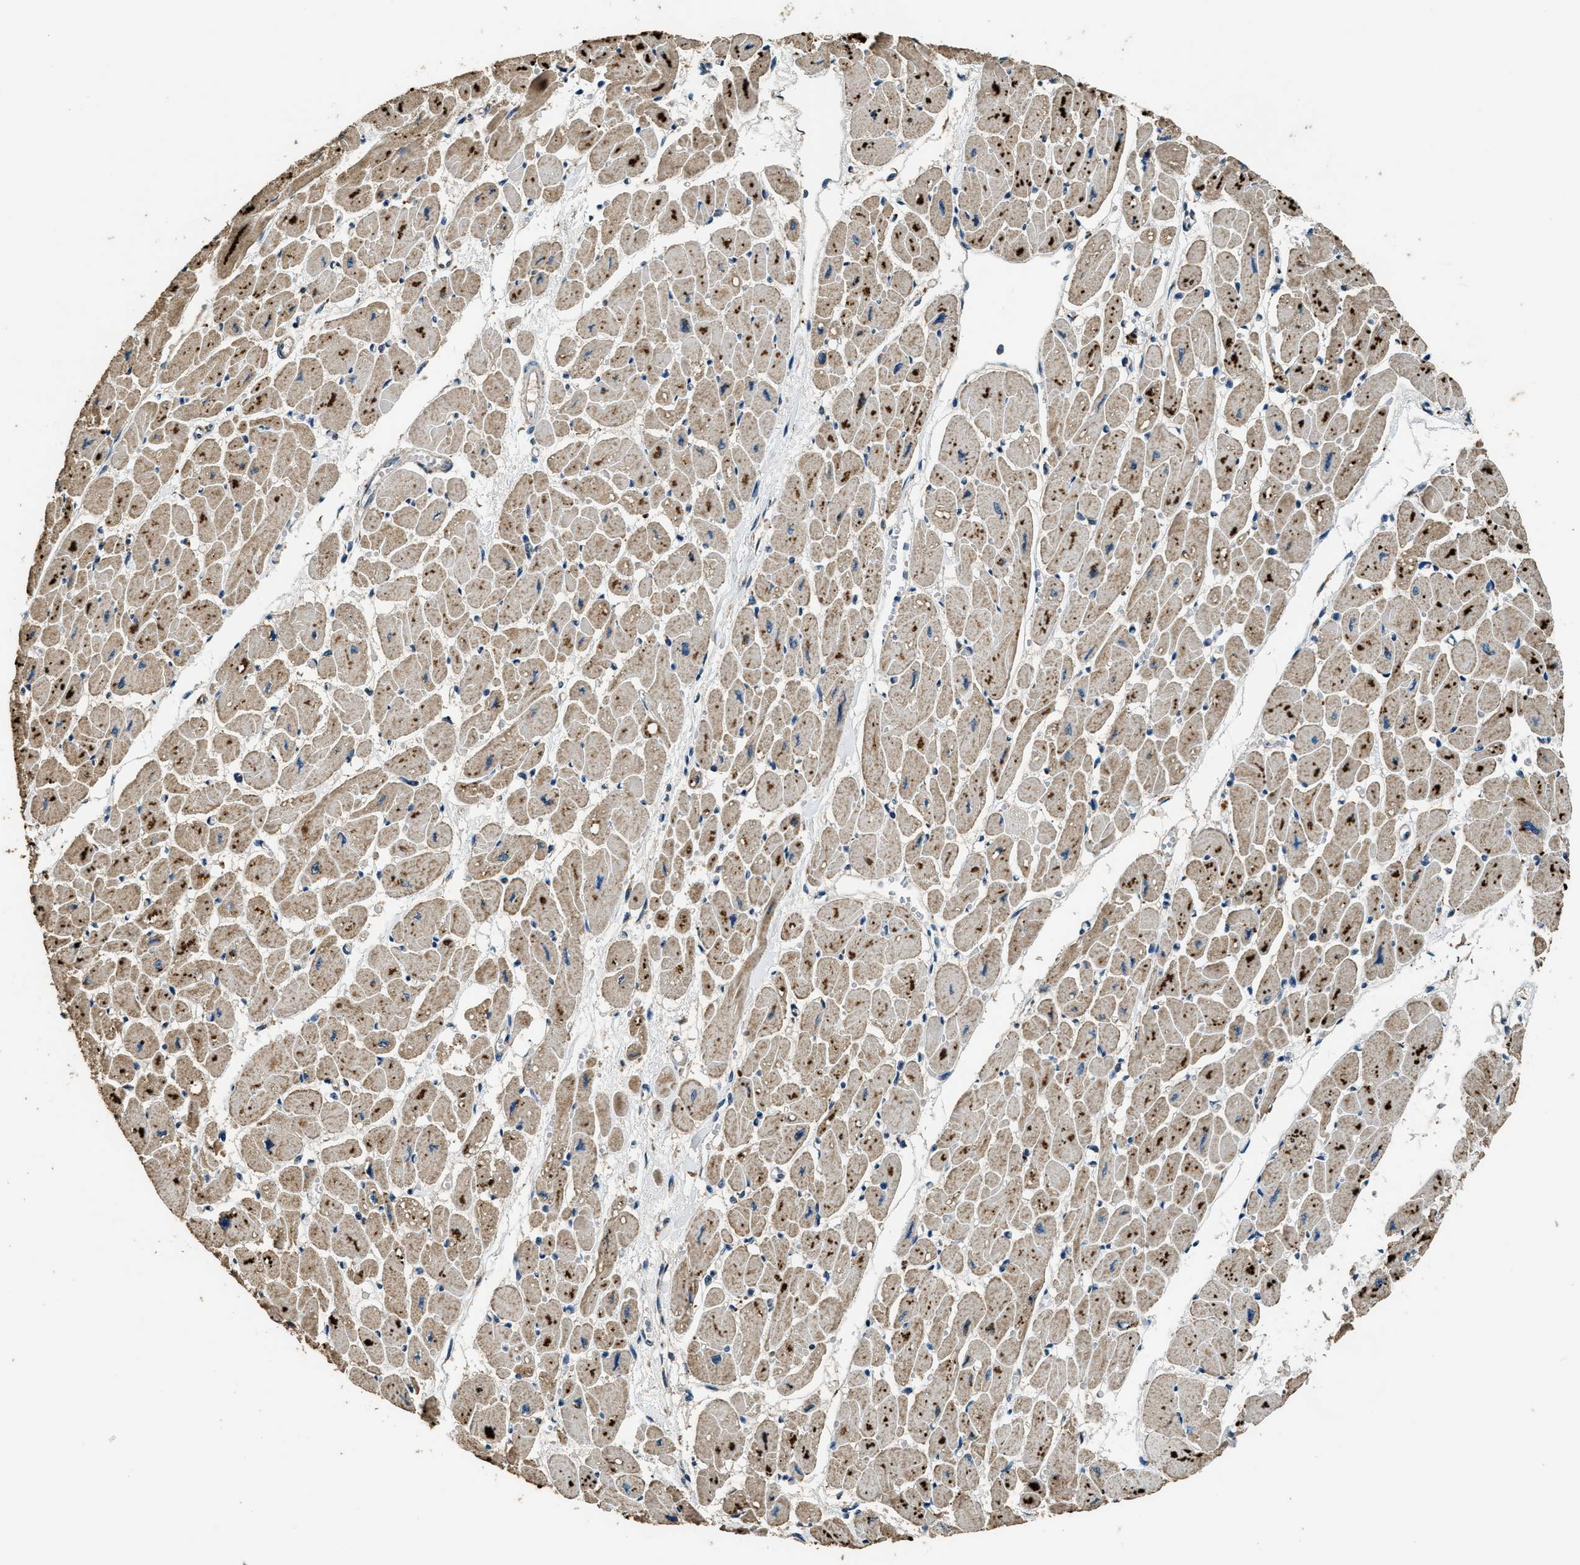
{"staining": {"intensity": "moderate", "quantity": "25%-75%", "location": "cytoplasmic/membranous"}, "tissue": "heart muscle", "cell_type": "Cardiomyocytes", "image_type": "normal", "snomed": [{"axis": "morphology", "description": "Normal tissue, NOS"}, {"axis": "topography", "description": "Heart"}], "caption": "Protein analysis of normal heart muscle reveals moderate cytoplasmic/membranous expression in about 25%-75% of cardiomyocytes.", "gene": "SALL3", "patient": {"sex": "female", "age": 54}}